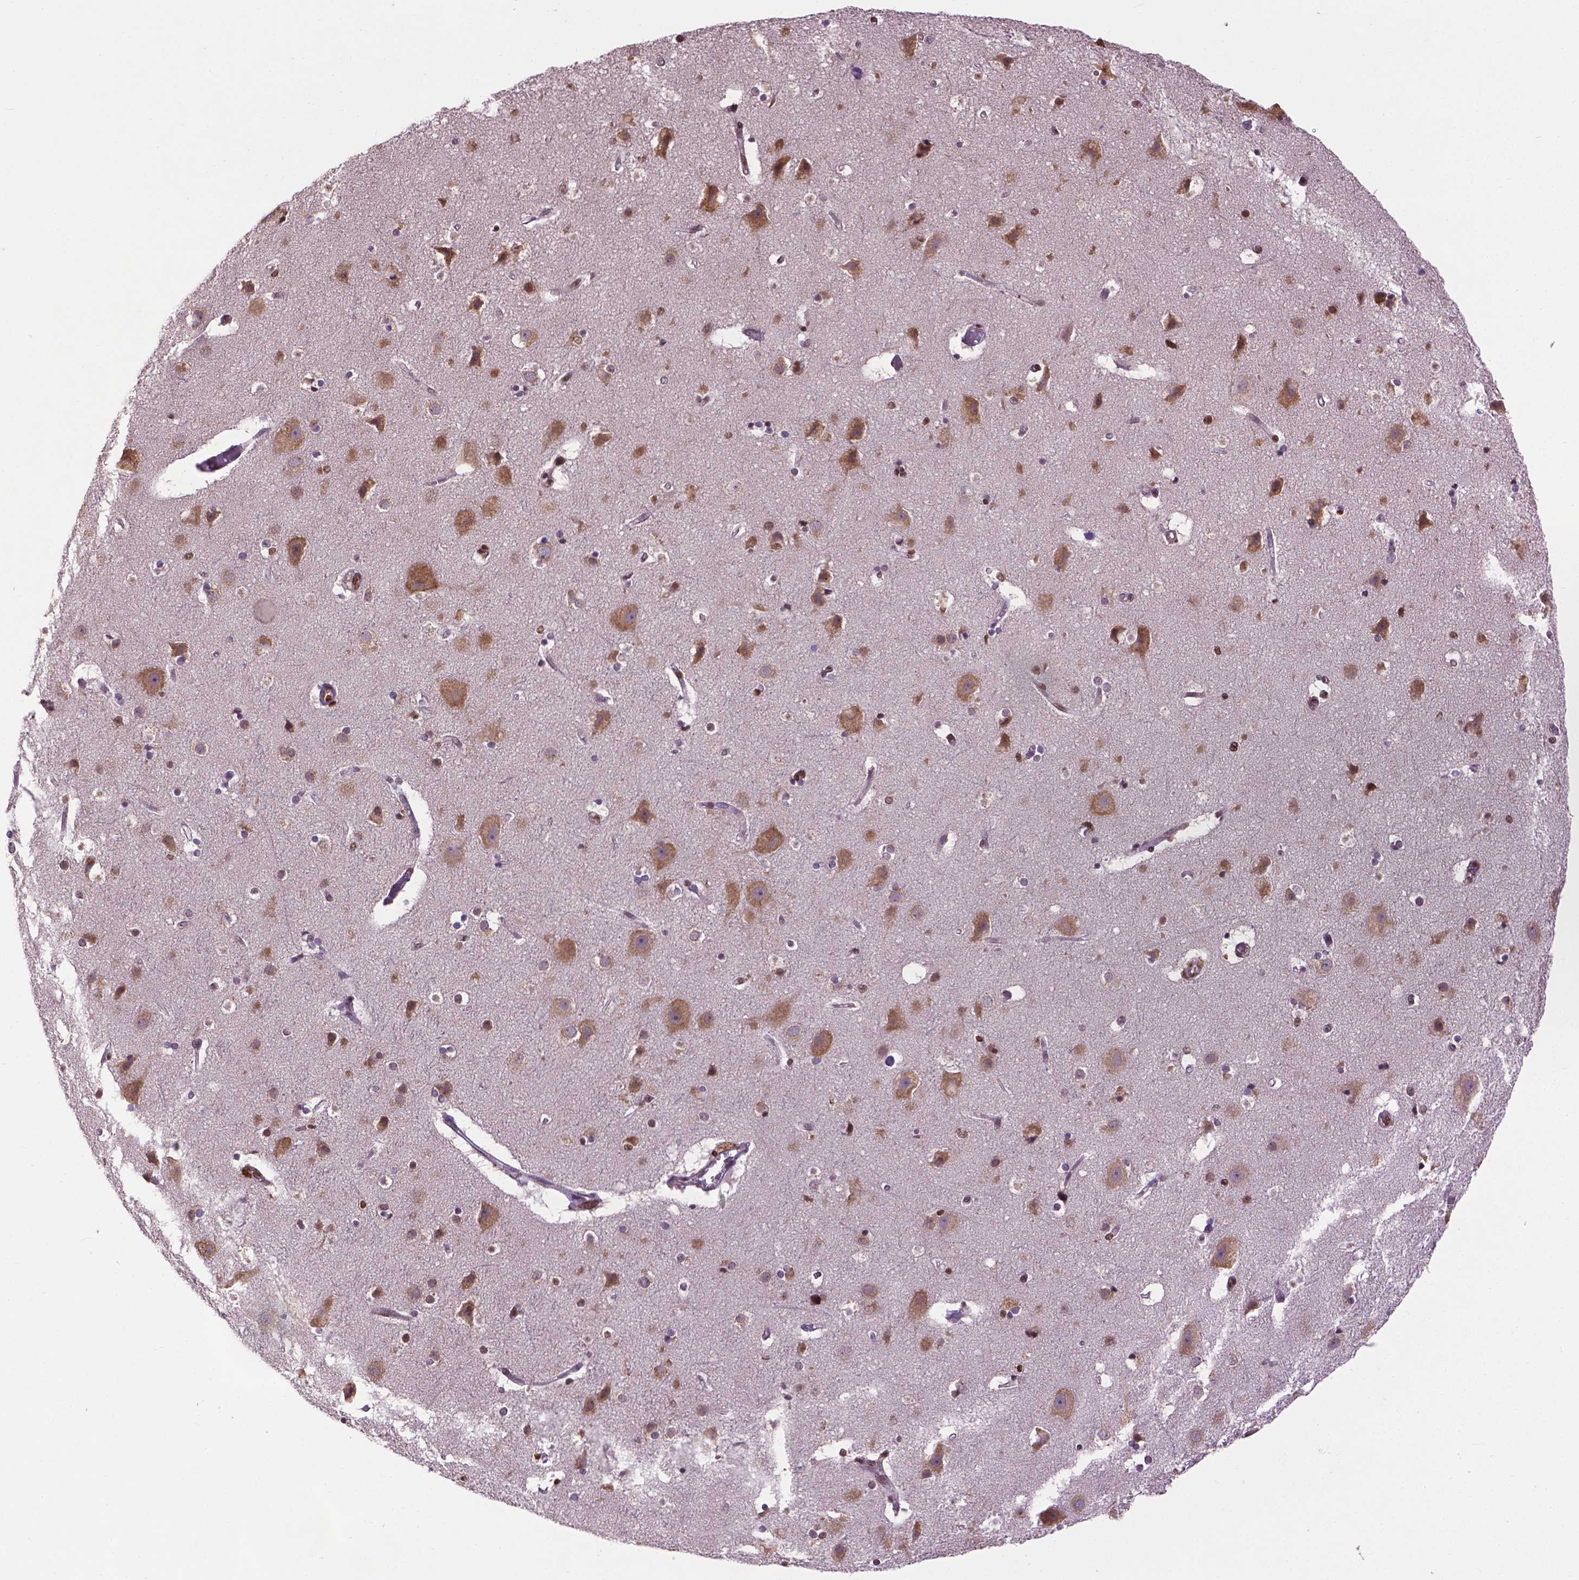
{"staining": {"intensity": "moderate", "quantity": ">75%", "location": "cytoplasmic/membranous,nuclear"}, "tissue": "cerebral cortex", "cell_type": "Endothelial cells", "image_type": "normal", "snomed": [{"axis": "morphology", "description": "Normal tissue, NOS"}, {"axis": "topography", "description": "Cerebral cortex"}], "caption": "Immunohistochemical staining of unremarkable human cerebral cortex displays >75% levels of moderate cytoplasmic/membranous,nuclear protein positivity in about >75% of endothelial cells. Nuclei are stained in blue.", "gene": "ENSG00000289700", "patient": {"sex": "female", "age": 52}}